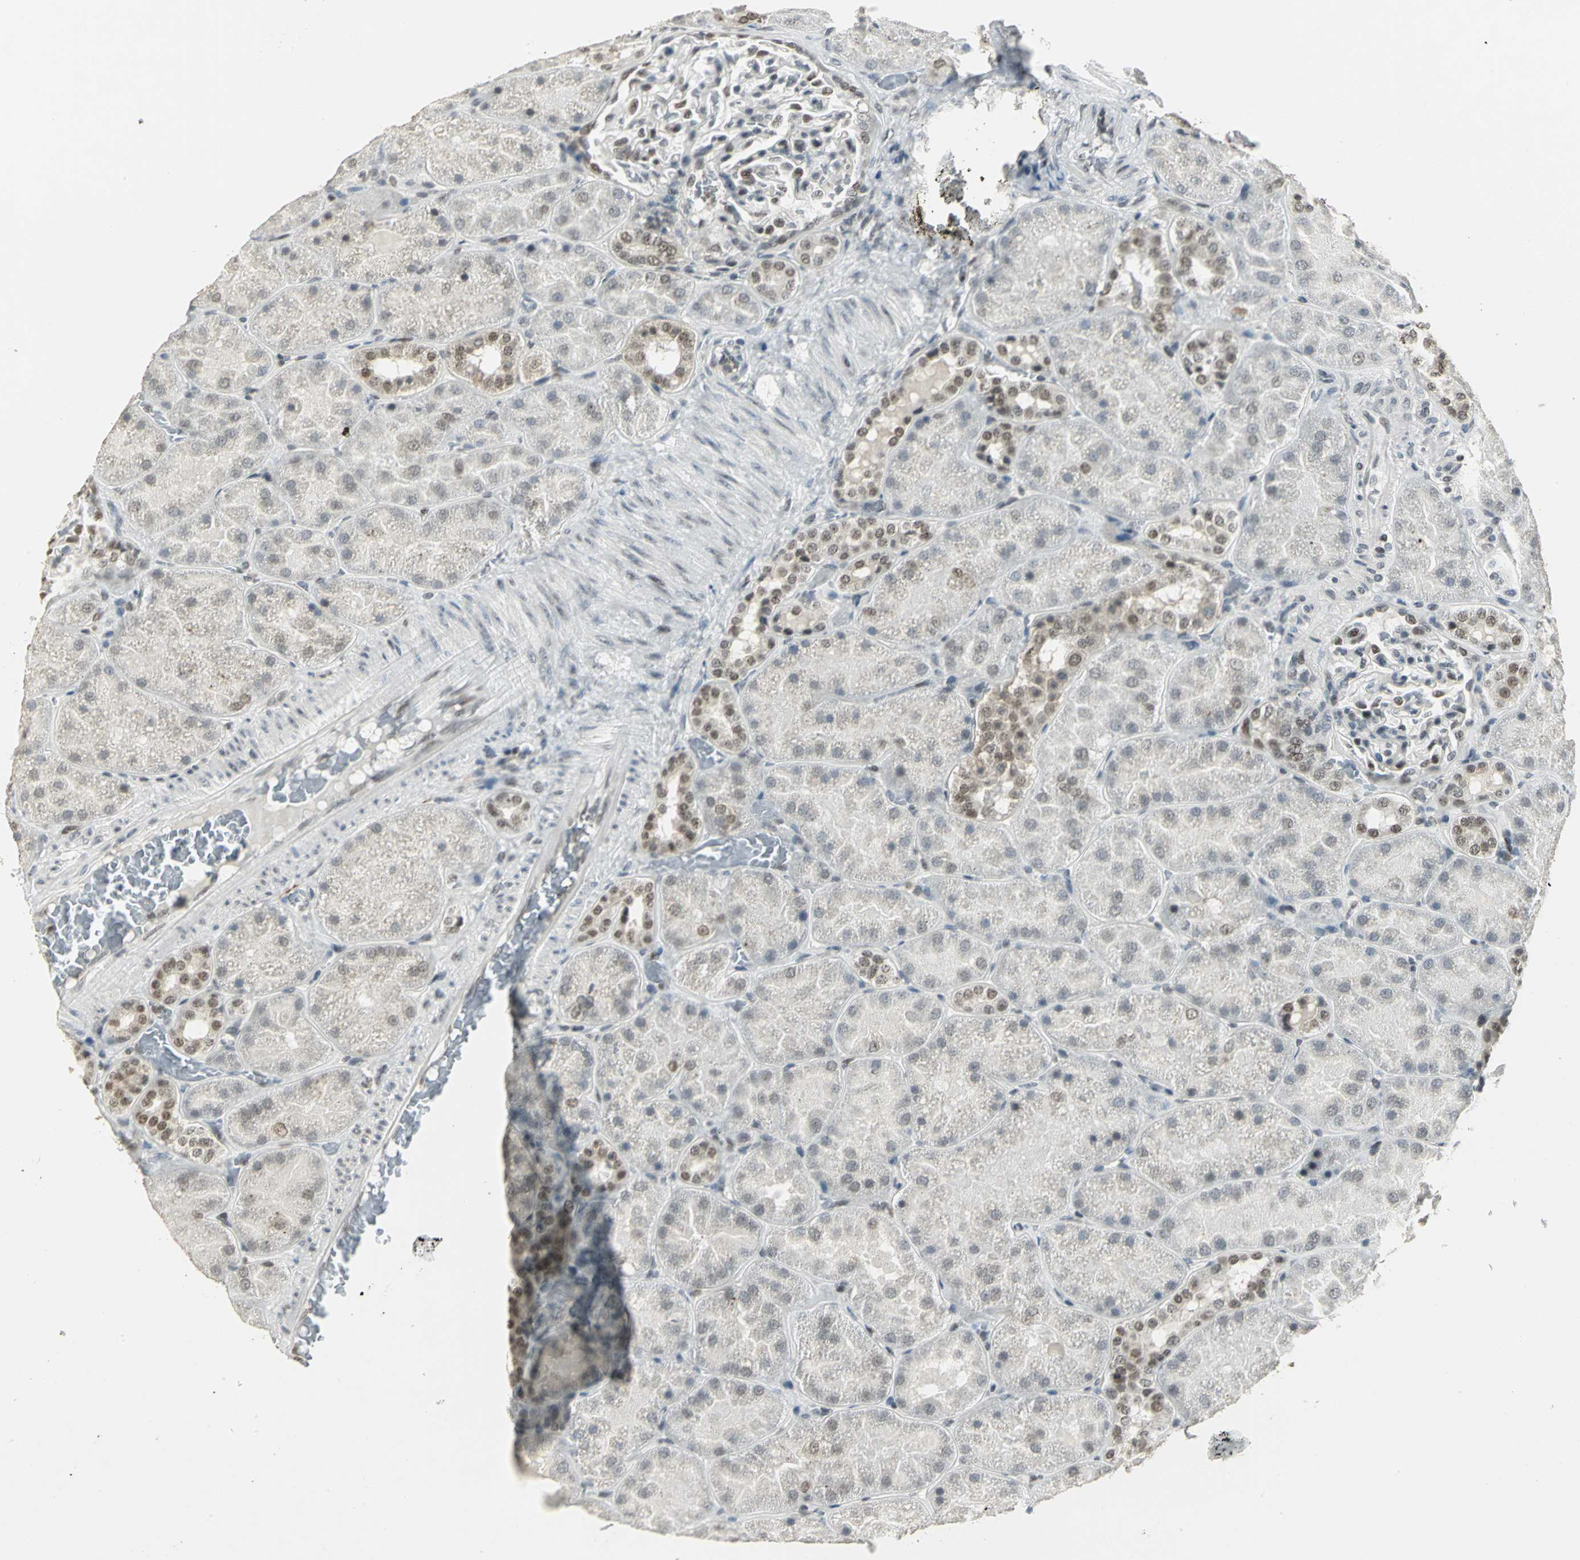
{"staining": {"intensity": "strong", "quantity": ">75%", "location": "nuclear"}, "tissue": "kidney", "cell_type": "Cells in glomeruli", "image_type": "normal", "snomed": [{"axis": "morphology", "description": "Normal tissue, NOS"}, {"axis": "topography", "description": "Kidney"}], "caption": "Immunohistochemical staining of benign human kidney displays high levels of strong nuclear expression in approximately >75% of cells in glomeruli.", "gene": "CBX3", "patient": {"sex": "male", "age": 28}}